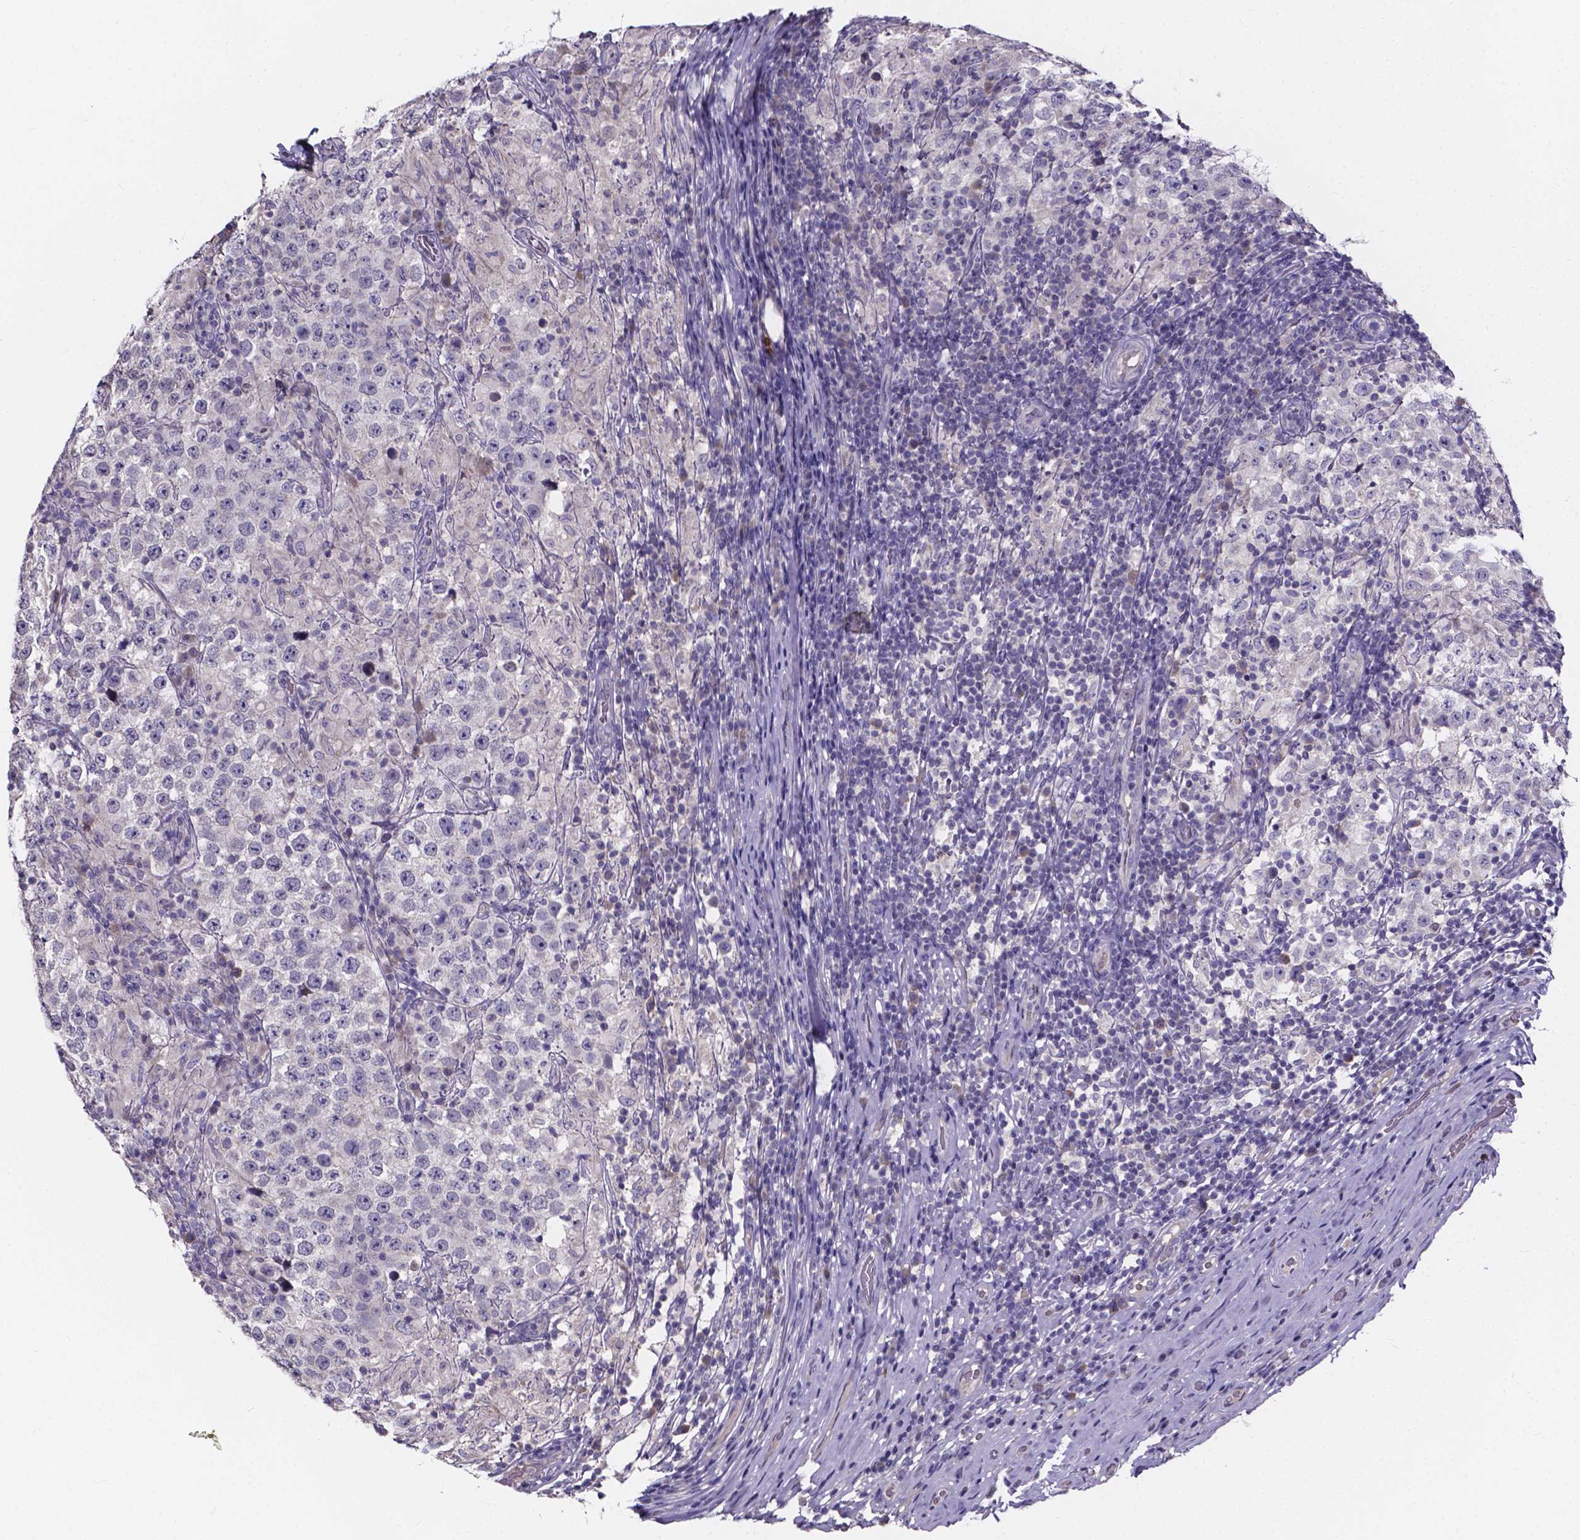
{"staining": {"intensity": "negative", "quantity": "none", "location": "none"}, "tissue": "testis cancer", "cell_type": "Tumor cells", "image_type": "cancer", "snomed": [{"axis": "morphology", "description": "Seminoma, NOS"}, {"axis": "morphology", "description": "Carcinoma, Embryonal, NOS"}, {"axis": "topography", "description": "Testis"}], "caption": "IHC image of testis seminoma stained for a protein (brown), which demonstrates no staining in tumor cells.", "gene": "SPOCD1", "patient": {"sex": "male", "age": 41}}